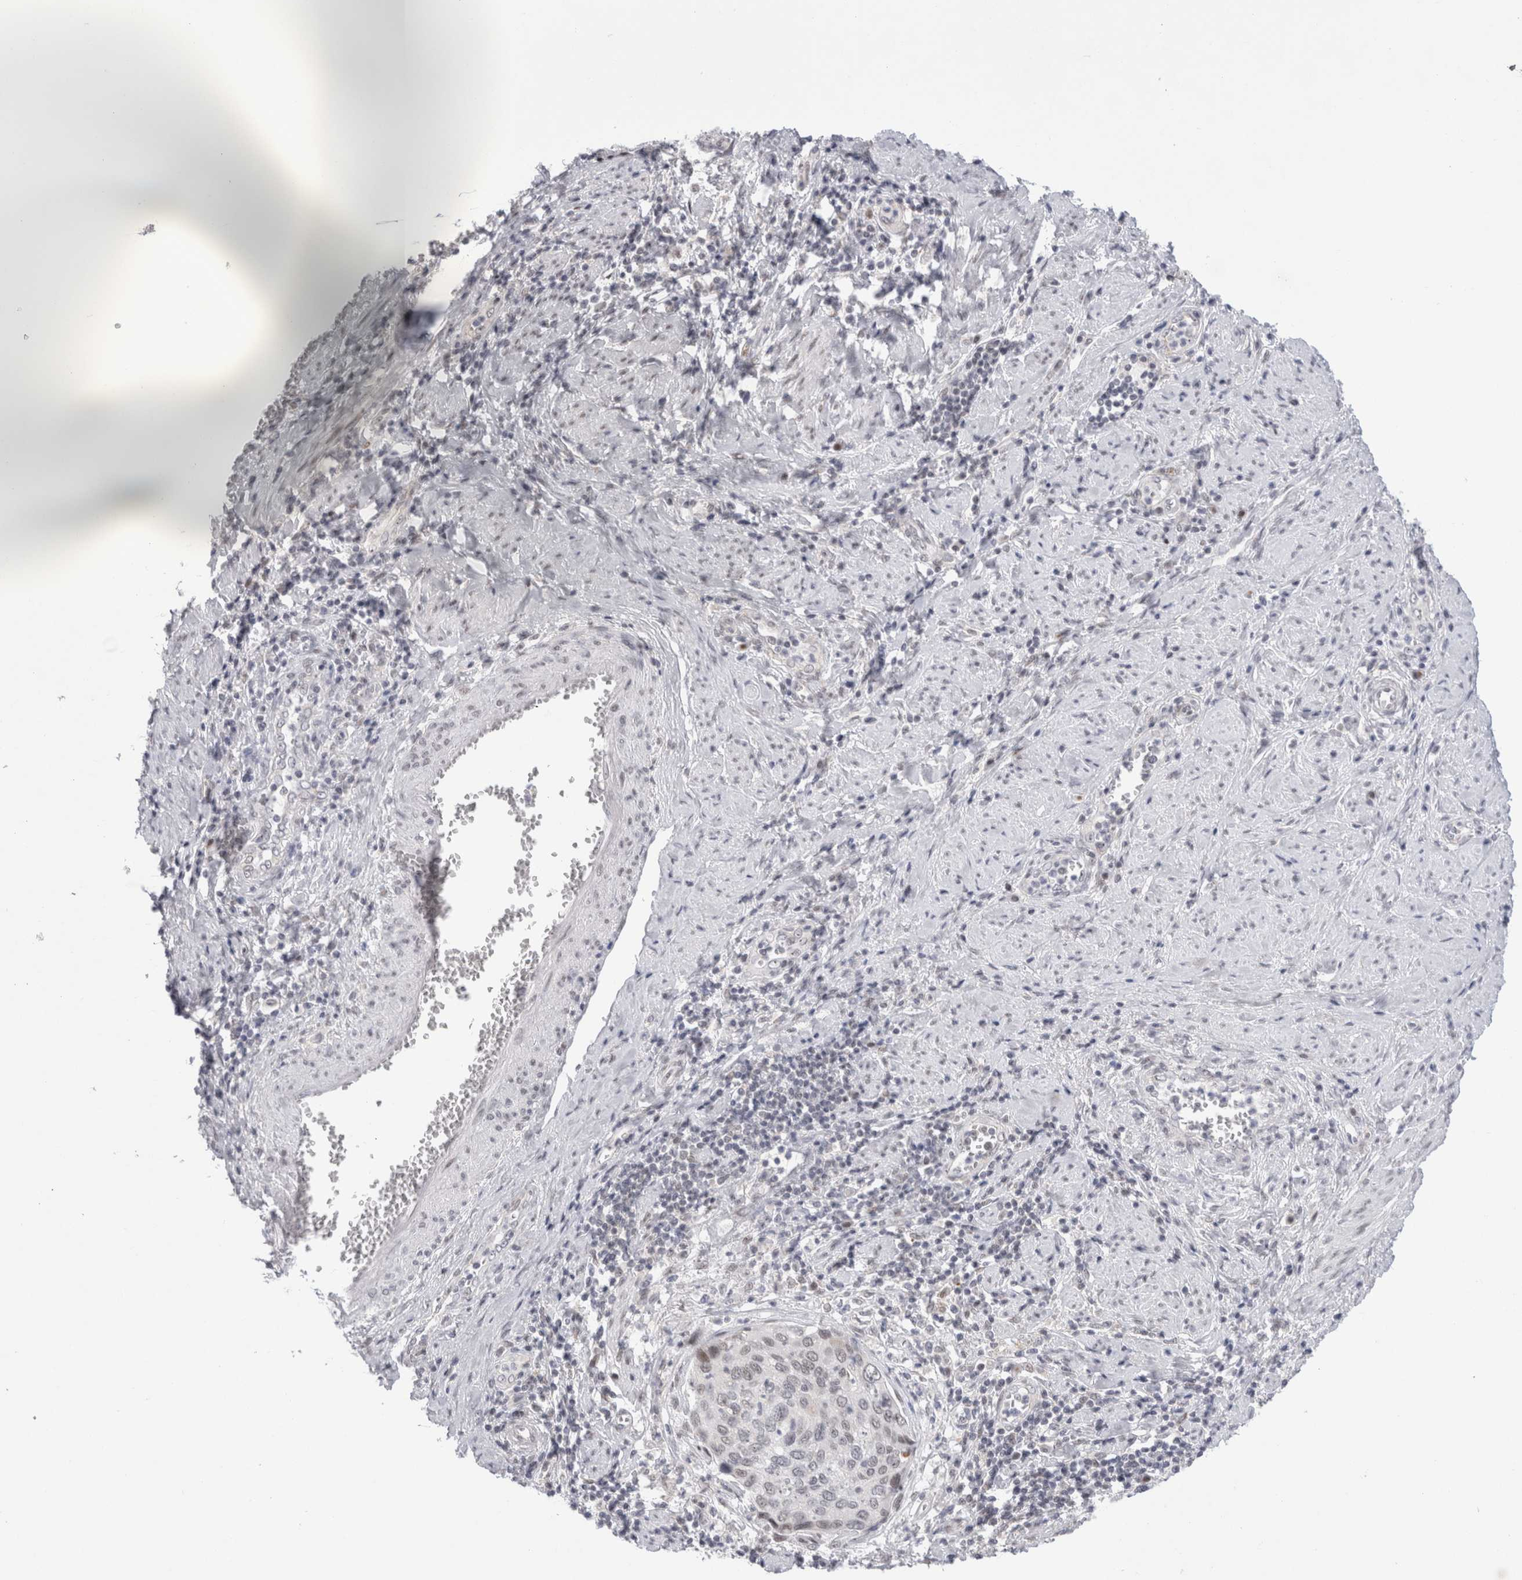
{"staining": {"intensity": "negative", "quantity": "none", "location": "none"}, "tissue": "cervical cancer", "cell_type": "Tumor cells", "image_type": "cancer", "snomed": [{"axis": "morphology", "description": "Squamous cell carcinoma, NOS"}, {"axis": "topography", "description": "Cervix"}], "caption": "Tumor cells show no significant protein positivity in cervical cancer (squamous cell carcinoma). (Immunohistochemistry, brightfield microscopy, high magnification).", "gene": "CERS5", "patient": {"sex": "female", "age": 53}}